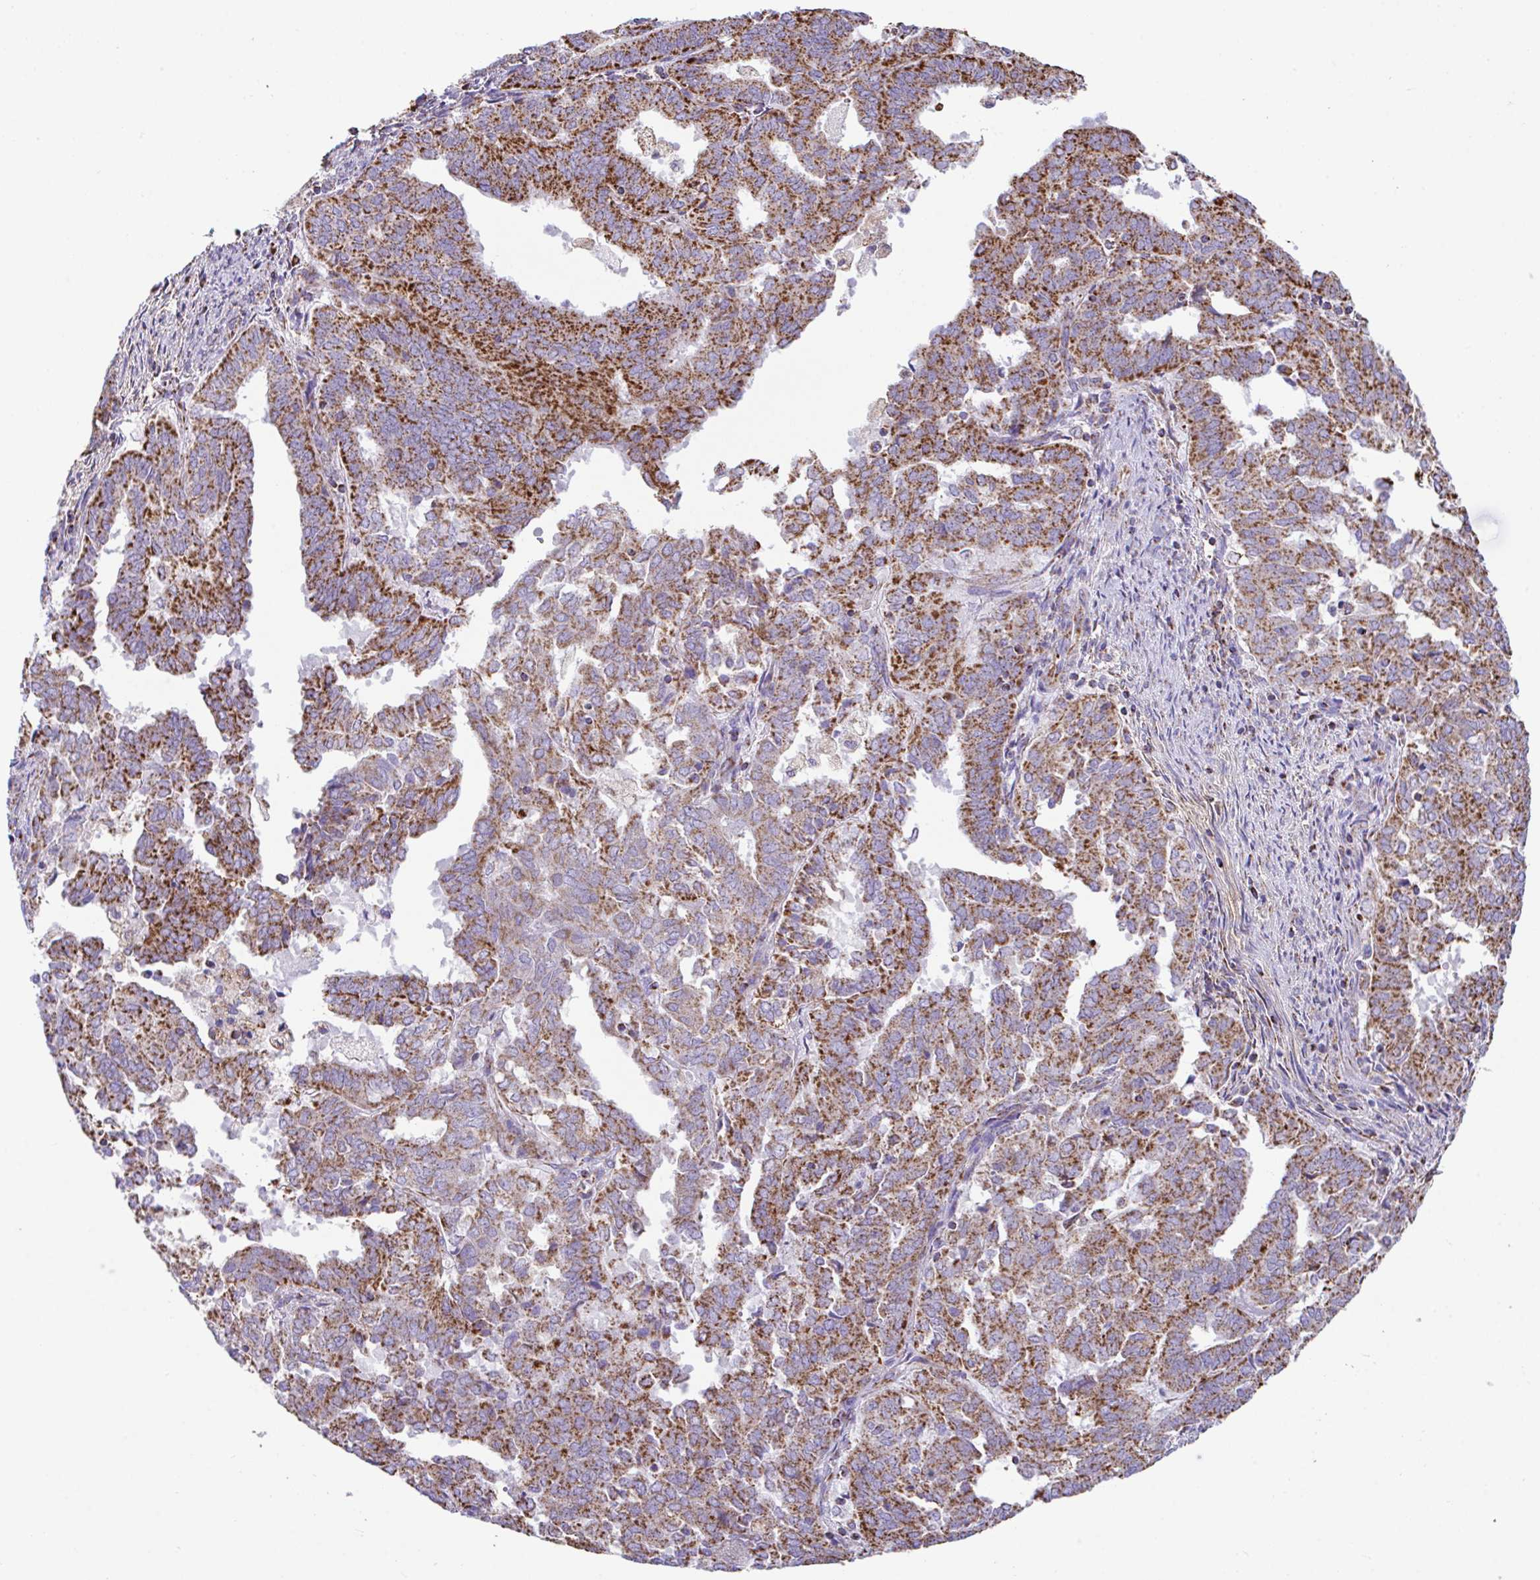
{"staining": {"intensity": "moderate", "quantity": ">75%", "location": "cytoplasmic/membranous"}, "tissue": "endometrial cancer", "cell_type": "Tumor cells", "image_type": "cancer", "snomed": [{"axis": "morphology", "description": "Adenocarcinoma, NOS"}, {"axis": "topography", "description": "Endometrium"}], "caption": "Moderate cytoplasmic/membranous protein positivity is present in about >75% of tumor cells in adenocarcinoma (endometrial). (IHC, brightfield microscopy, high magnification).", "gene": "PCMTD2", "patient": {"sex": "female", "age": 72}}